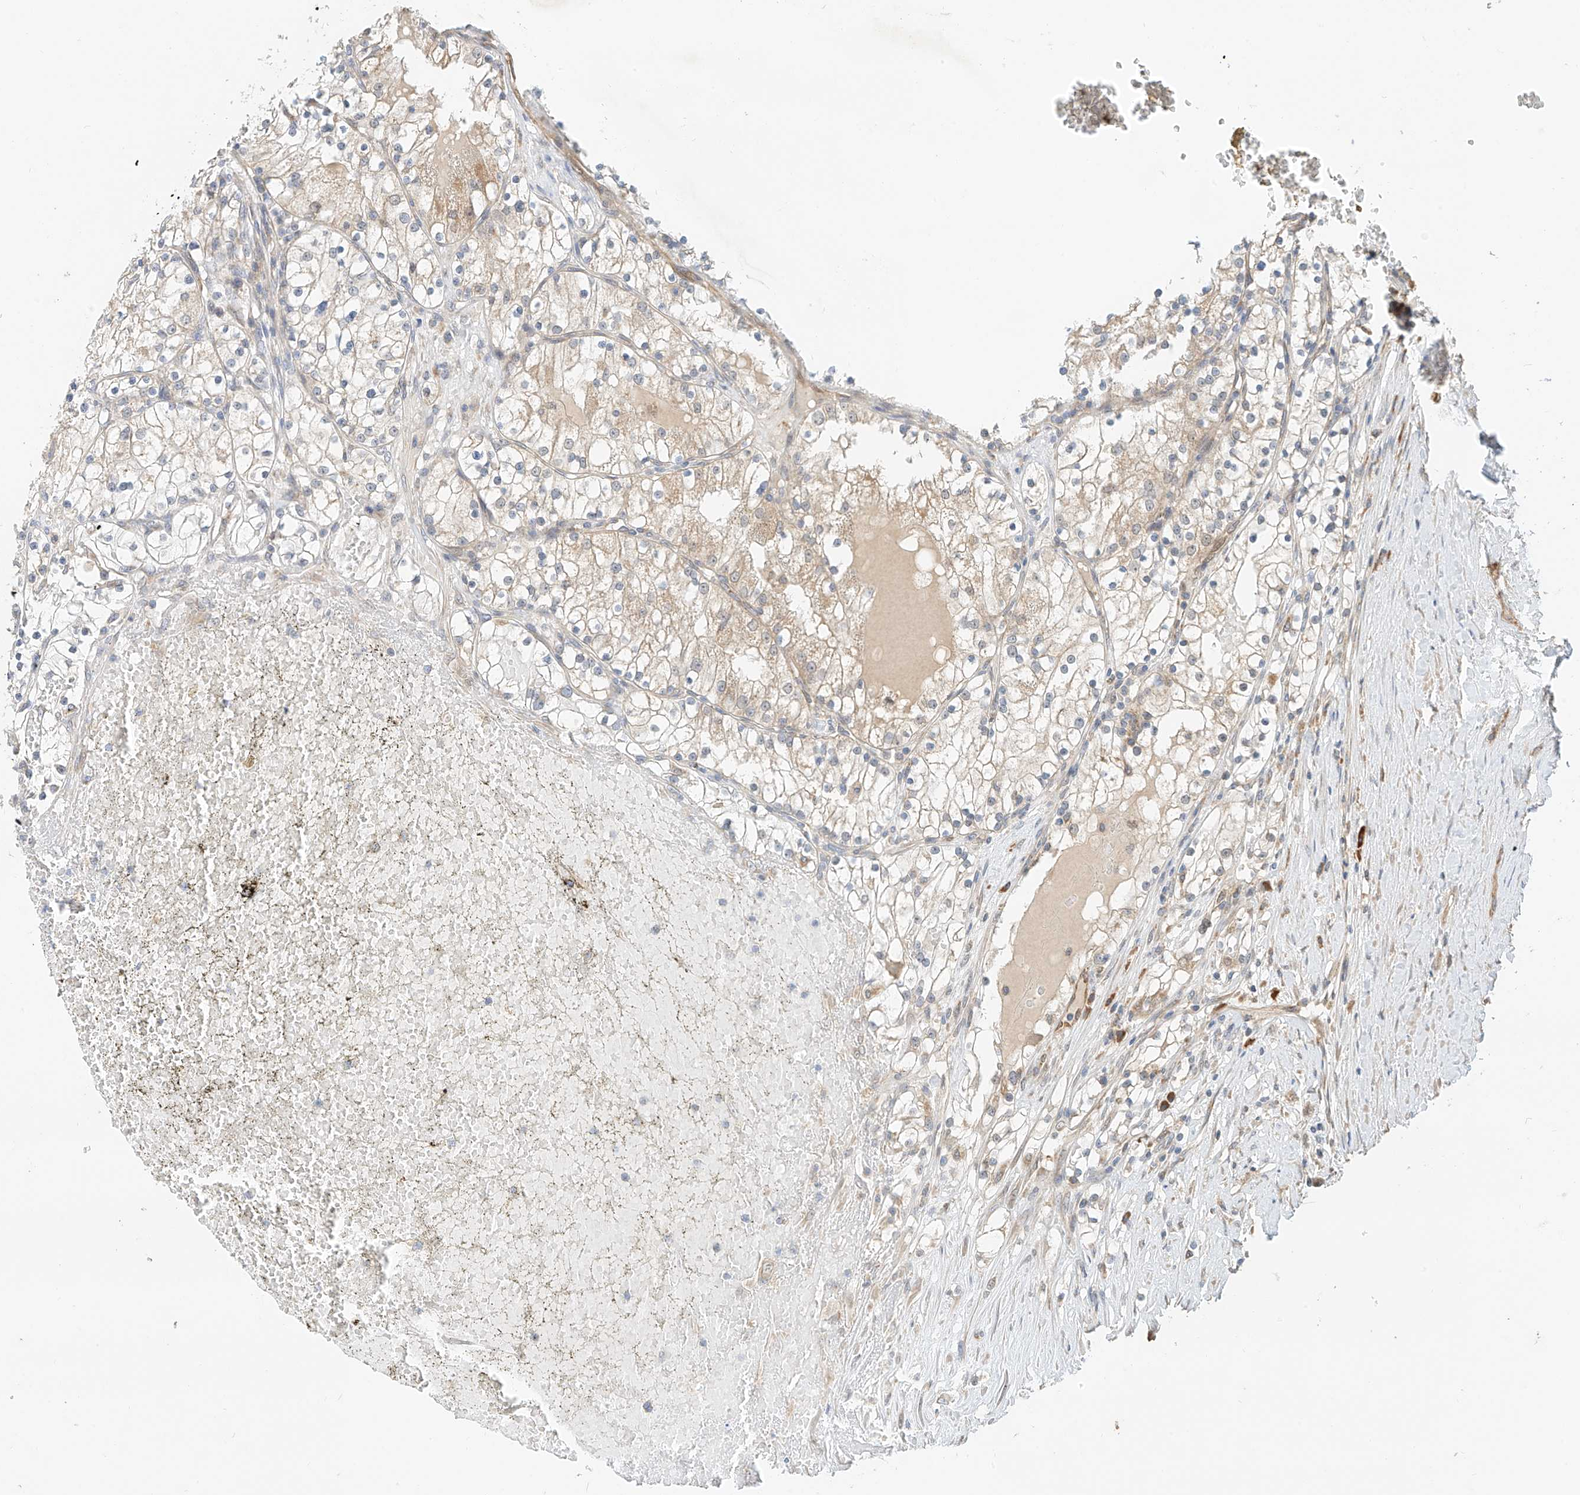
{"staining": {"intensity": "moderate", "quantity": "<25%", "location": "cytoplasmic/membranous"}, "tissue": "renal cancer", "cell_type": "Tumor cells", "image_type": "cancer", "snomed": [{"axis": "morphology", "description": "Normal tissue, NOS"}, {"axis": "morphology", "description": "Adenocarcinoma, NOS"}, {"axis": "topography", "description": "Kidney"}], "caption": "Protein staining by immunohistochemistry displays moderate cytoplasmic/membranous expression in approximately <25% of tumor cells in renal adenocarcinoma.", "gene": "PPA2", "patient": {"sex": "male", "age": 68}}